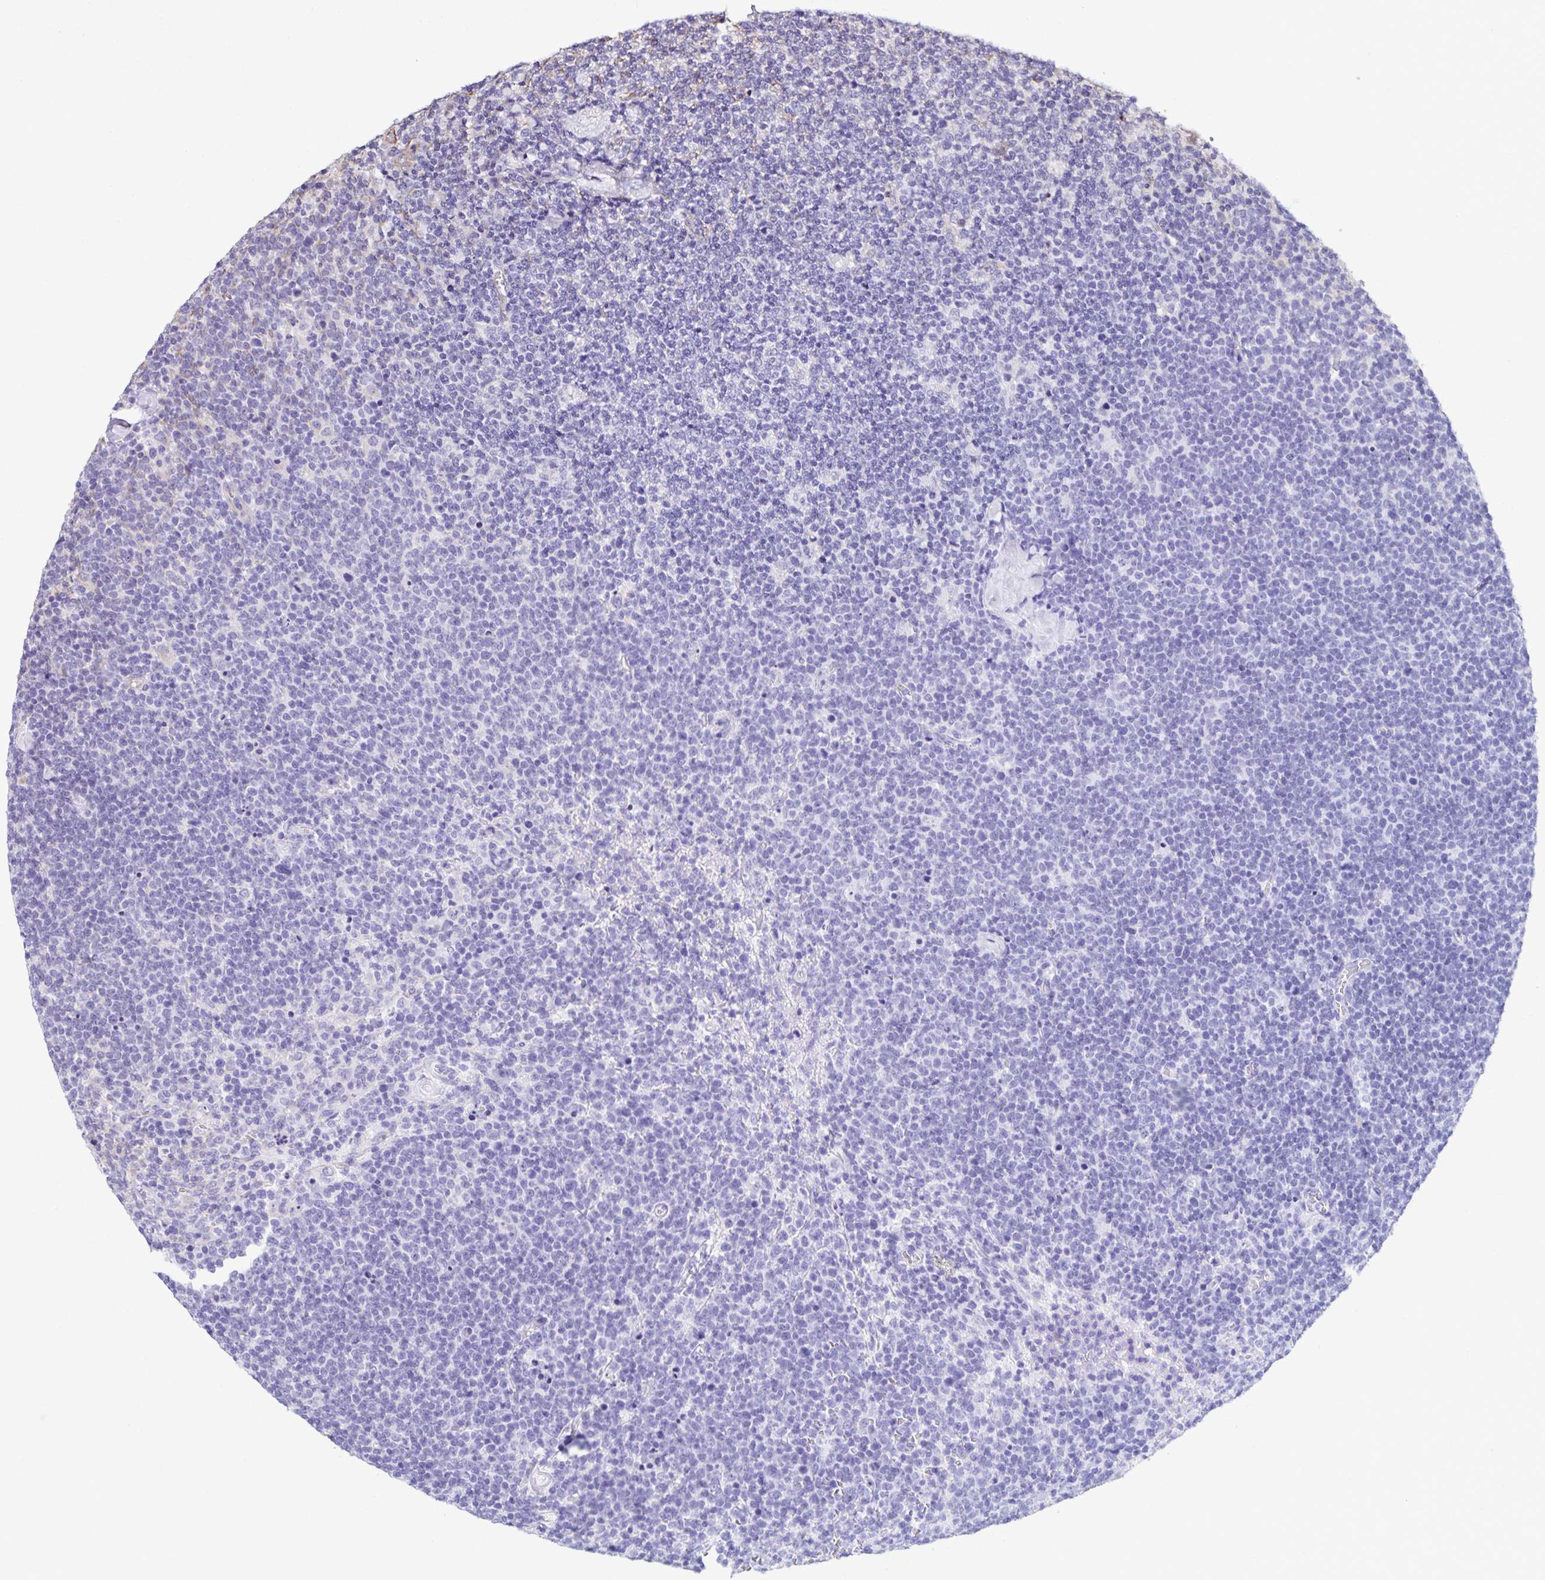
{"staining": {"intensity": "negative", "quantity": "none", "location": "none"}, "tissue": "lymphoma", "cell_type": "Tumor cells", "image_type": "cancer", "snomed": [{"axis": "morphology", "description": "Malignant lymphoma, non-Hodgkin's type, High grade"}, {"axis": "topography", "description": "Lymph node"}], "caption": "IHC micrograph of human high-grade malignant lymphoma, non-Hodgkin's type stained for a protein (brown), which displays no positivity in tumor cells.", "gene": "TRPV6", "patient": {"sex": "male", "age": 61}}